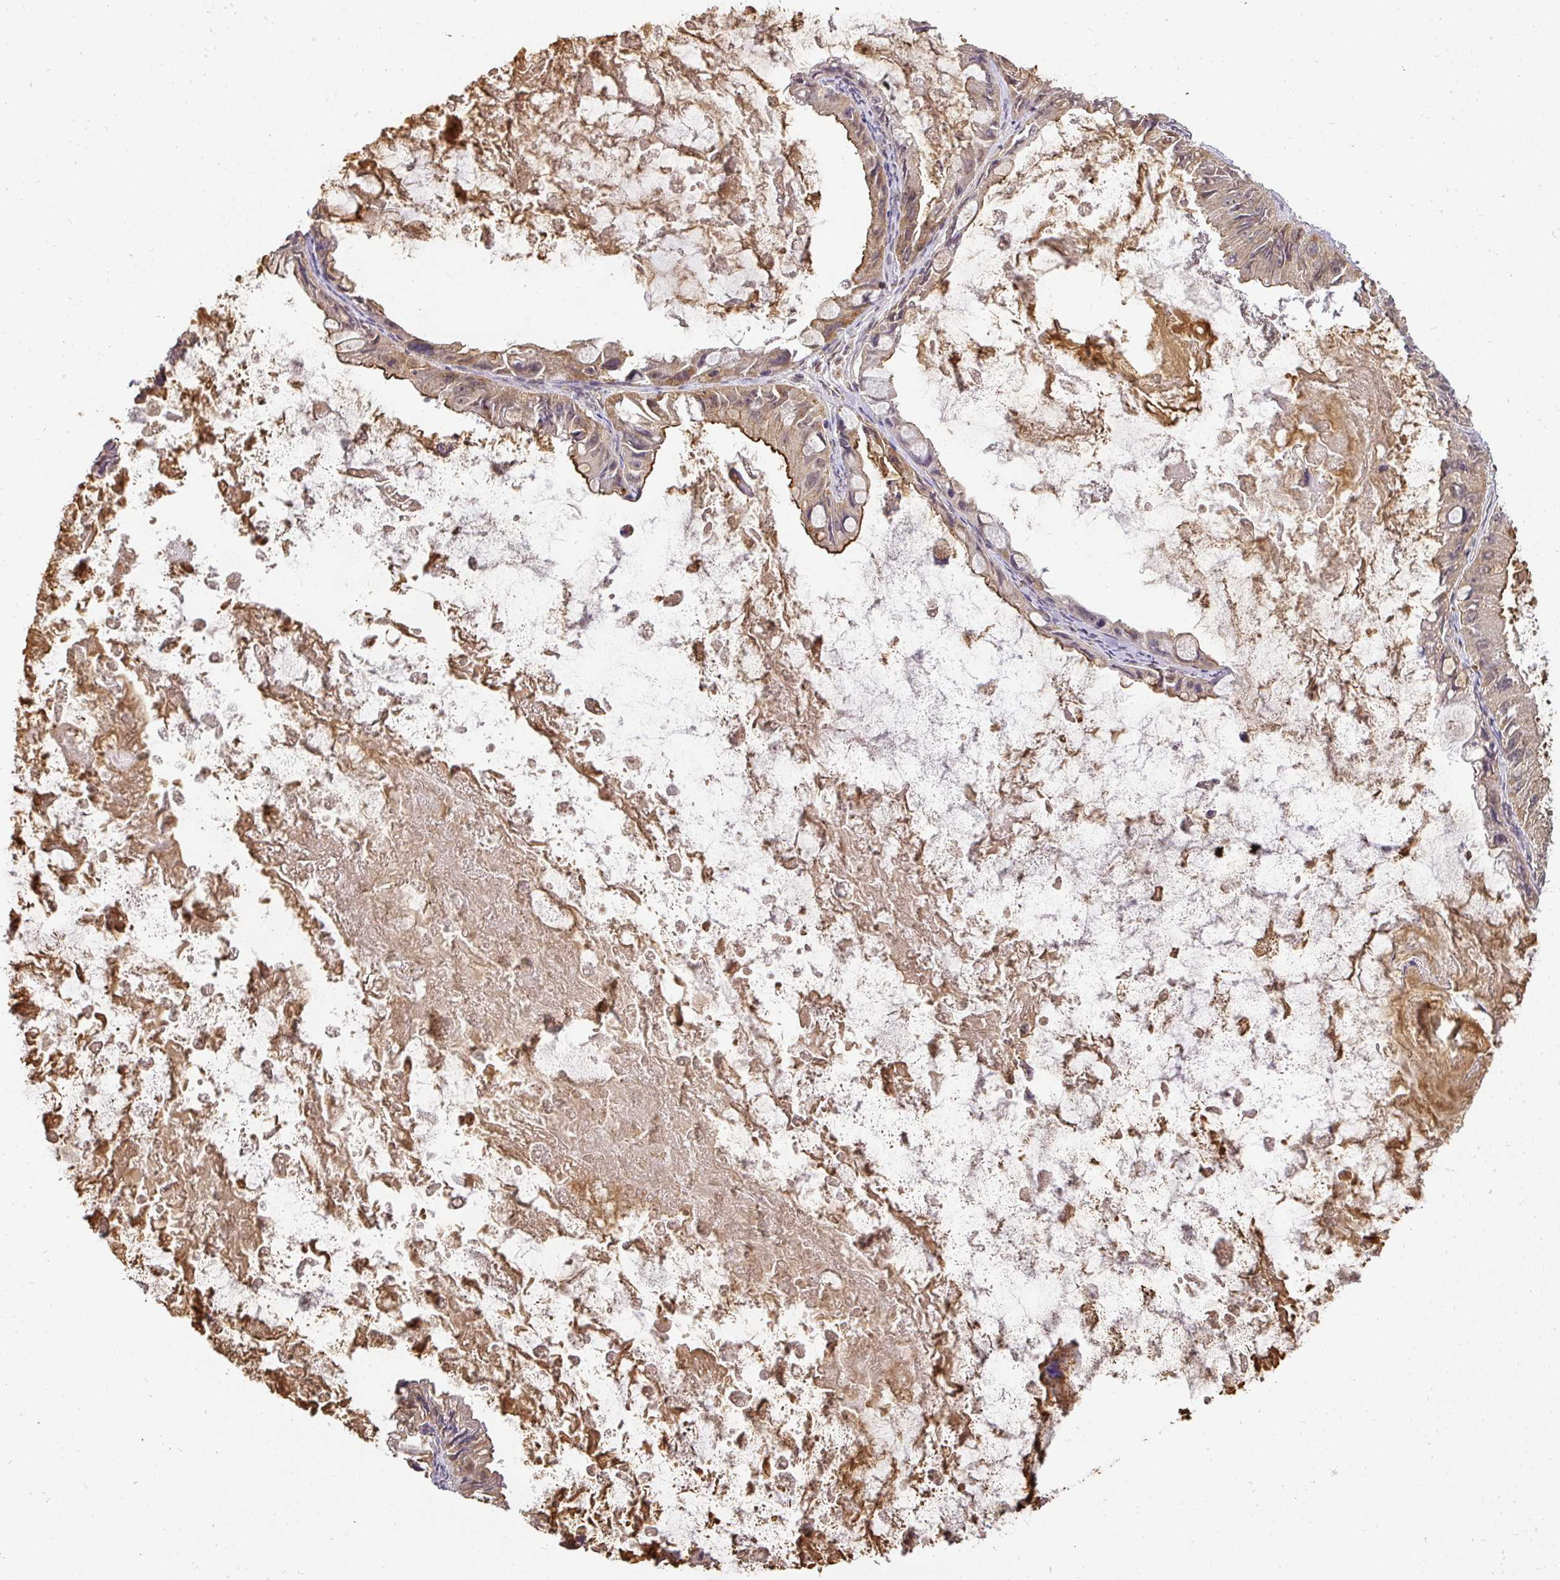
{"staining": {"intensity": "moderate", "quantity": ">75%", "location": "cytoplasmic/membranous"}, "tissue": "ovarian cancer", "cell_type": "Tumor cells", "image_type": "cancer", "snomed": [{"axis": "morphology", "description": "Cystadenocarcinoma, mucinous, NOS"}, {"axis": "topography", "description": "Ovary"}], "caption": "This is a histology image of immunohistochemistry (IHC) staining of ovarian mucinous cystadenocarcinoma, which shows moderate positivity in the cytoplasmic/membranous of tumor cells.", "gene": "MYOM2", "patient": {"sex": "female", "age": 61}}